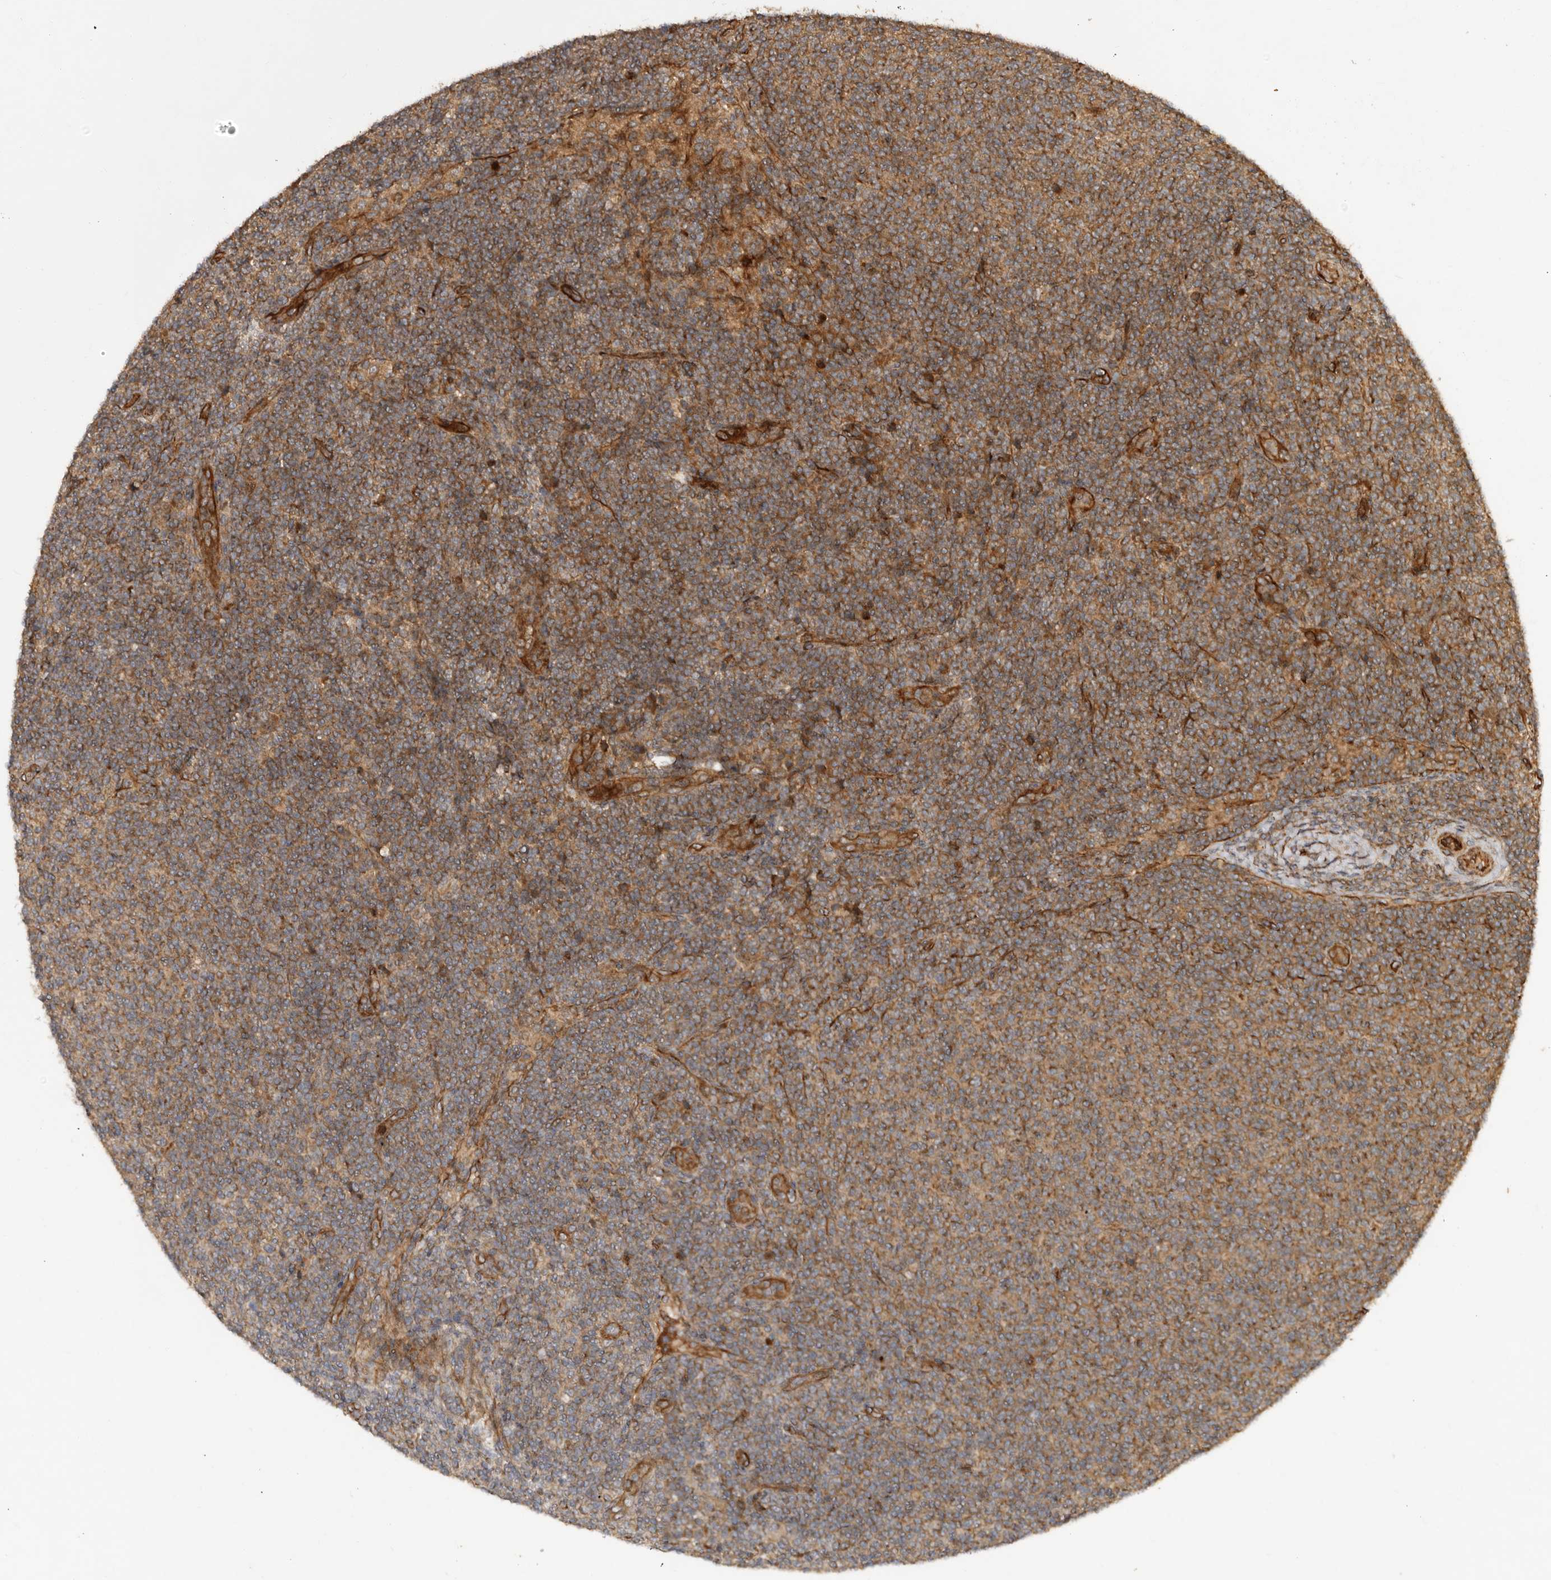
{"staining": {"intensity": "weak", "quantity": "<25%", "location": "cytoplasmic/membranous"}, "tissue": "lymphoma", "cell_type": "Tumor cells", "image_type": "cancer", "snomed": [{"axis": "morphology", "description": "Malignant lymphoma, non-Hodgkin's type, Low grade"}, {"axis": "topography", "description": "Lymph node"}], "caption": "Tumor cells are negative for brown protein staining in lymphoma.", "gene": "STK36", "patient": {"sex": "male", "age": 66}}